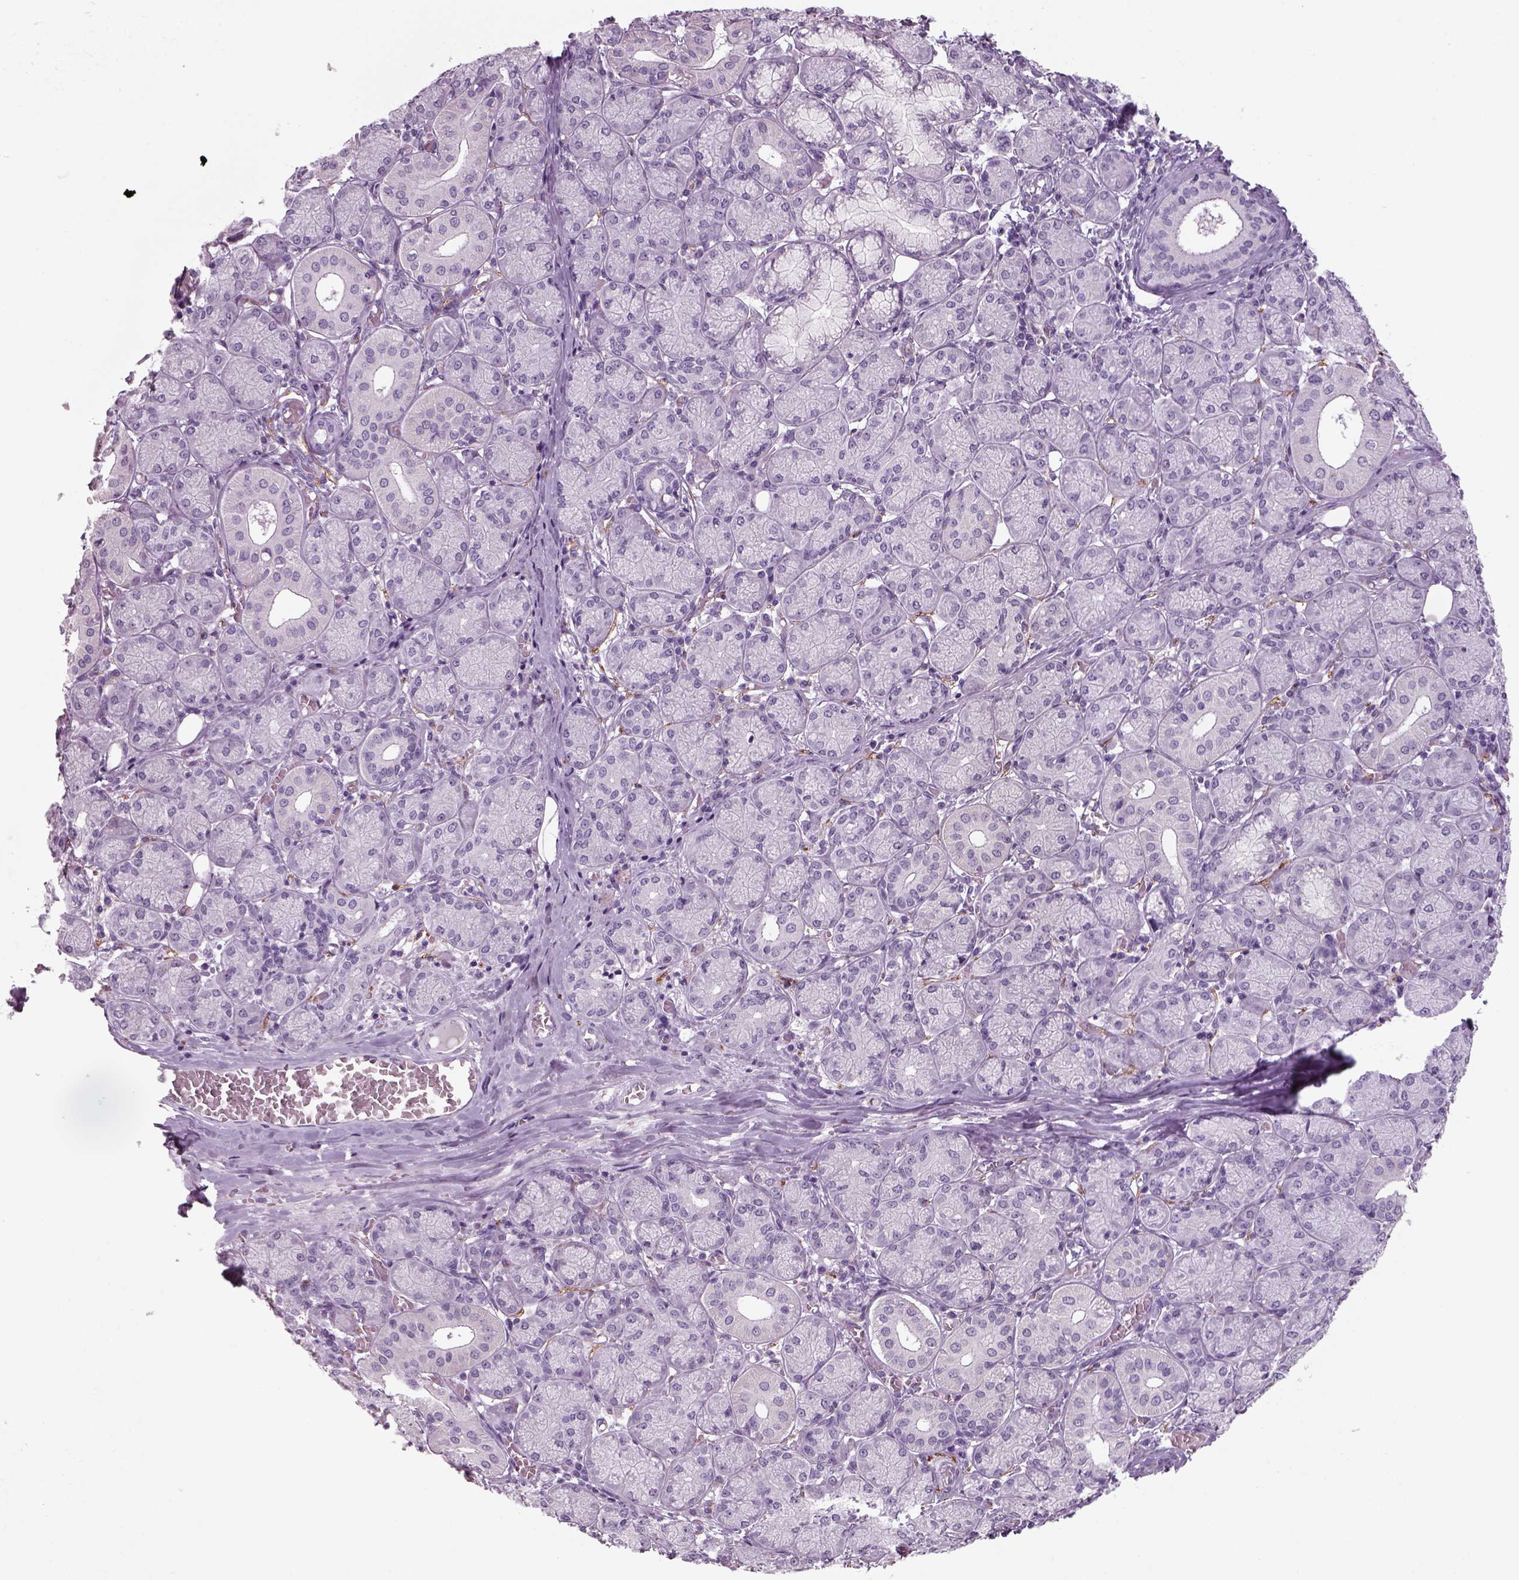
{"staining": {"intensity": "negative", "quantity": "none", "location": "none"}, "tissue": "salivary gland", "cell_type": "Glandular cells", "image_type": "normal", "snomed": [{"axis": "morphology", "description": "Normal tissue, NOS"}, {"axis": "topography", "description": "Salivary gland"}, {"axis": "topography", "description": "Peripheral nerve tissue"}], "caption": "Immunohistochemistry (IHC) histopathology image of unremarkable salivary gland: salivary gland stained with DAB (3,3'-diaminobenzidine) shows no significant protein staining in glandular cells.", "gene": "SLC6A2", "patient": {"sex": "female", "age": 24}}